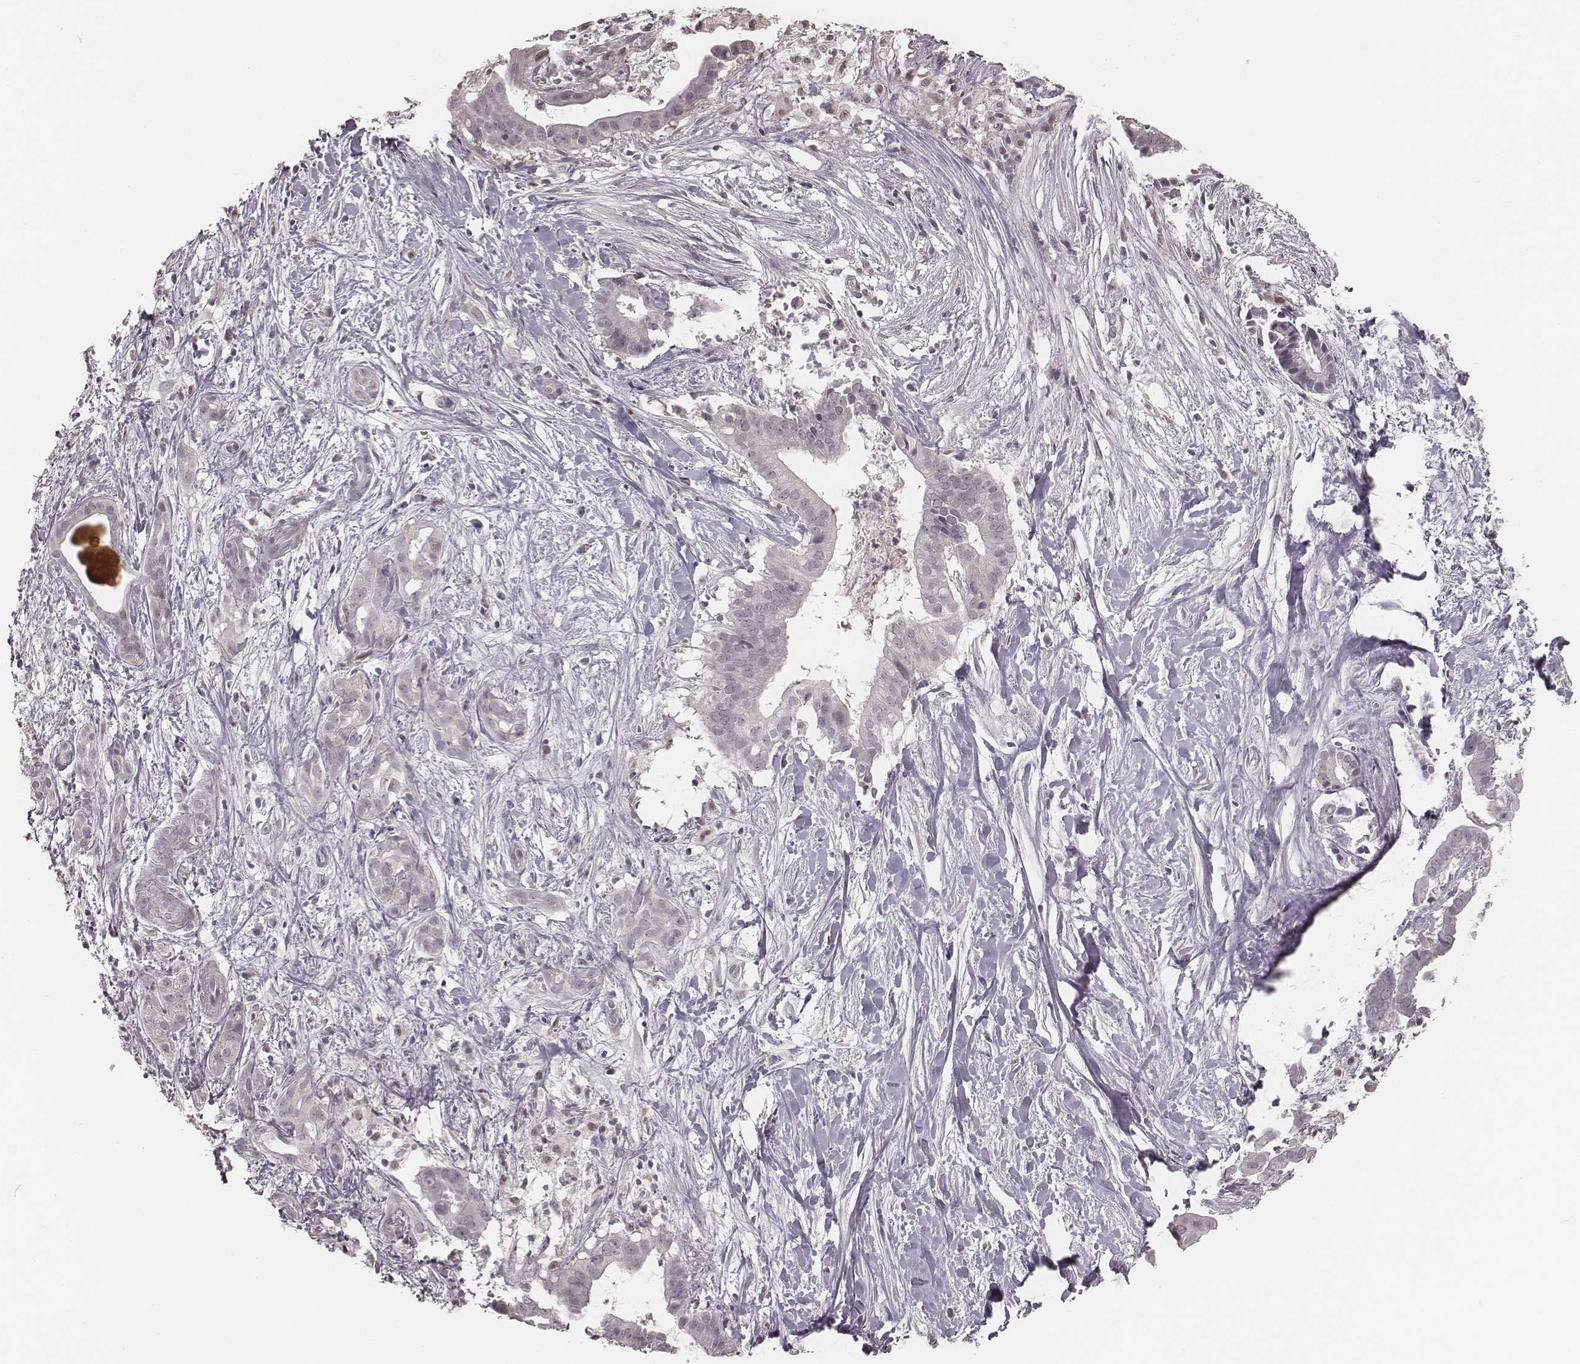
{"staining": {"intensity": "negative", "quantity": "none", "location": "none"}, "tissue": "pancreatic cancer", "cell_type": "Tumor cells", "image_type": "cancer", "snomed": [{"axis": "morphology", "description": "Adenocarcinoma, NOS"}, {"axis": "topography", "description": "Pancreas"}], "caption": "An IHC micrograph of adenocarcinoma (pancreatic) is shown. There is no staining in tumor cells of adenocarcinoma (pancreatic). (DAB (3,3'-diaminobenzidine) IHC visualized using brightfield microscopy, high magnification).", "gene": "IQCG", "patient": {"sex": "male", "age": 61}}